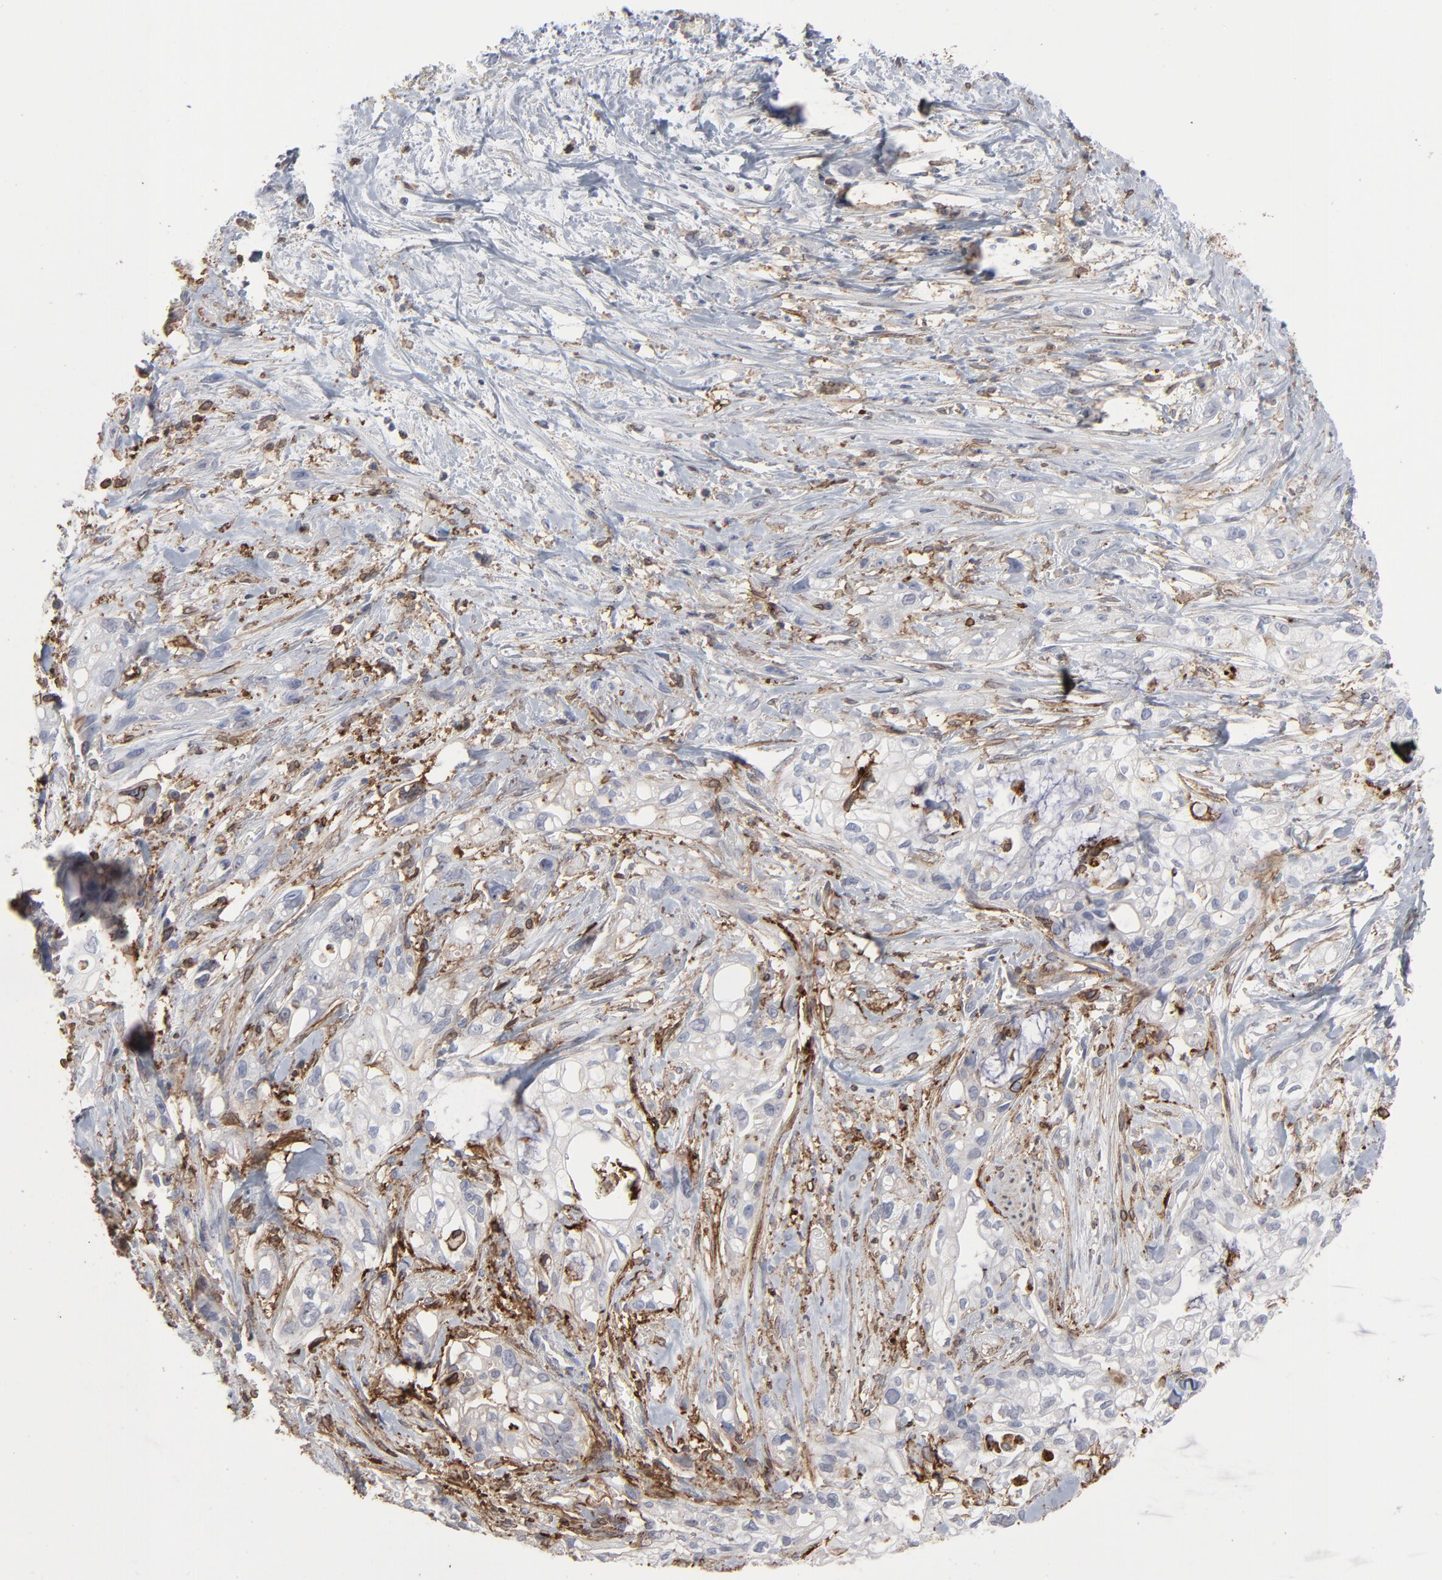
{"staining": {"intensity": "moderate", "quantity": "25%-75%", "location": "cytoplasmic/membranous"}, "tissue": "pancreatic cancer", "cell_type": "Tumor cells", "image_type": "cancer", "snomed": [{"axis": "morphology", "description": "Normal tissue, NOS"}, {"axis": "topography", "description": "Pancreas"}], "caption": "An immunohistochemistry (IHC) image of tumor tissue is shown. Protein staining in brown shows moderate cytoplasmic/membranous positivity in pancreatic cancer within tumor cells. (brown staining indicates protein expression, while blue staining denotes nuclei).", "gene": "ANXA5", "patient": {"sex": "male", "age": 42}}